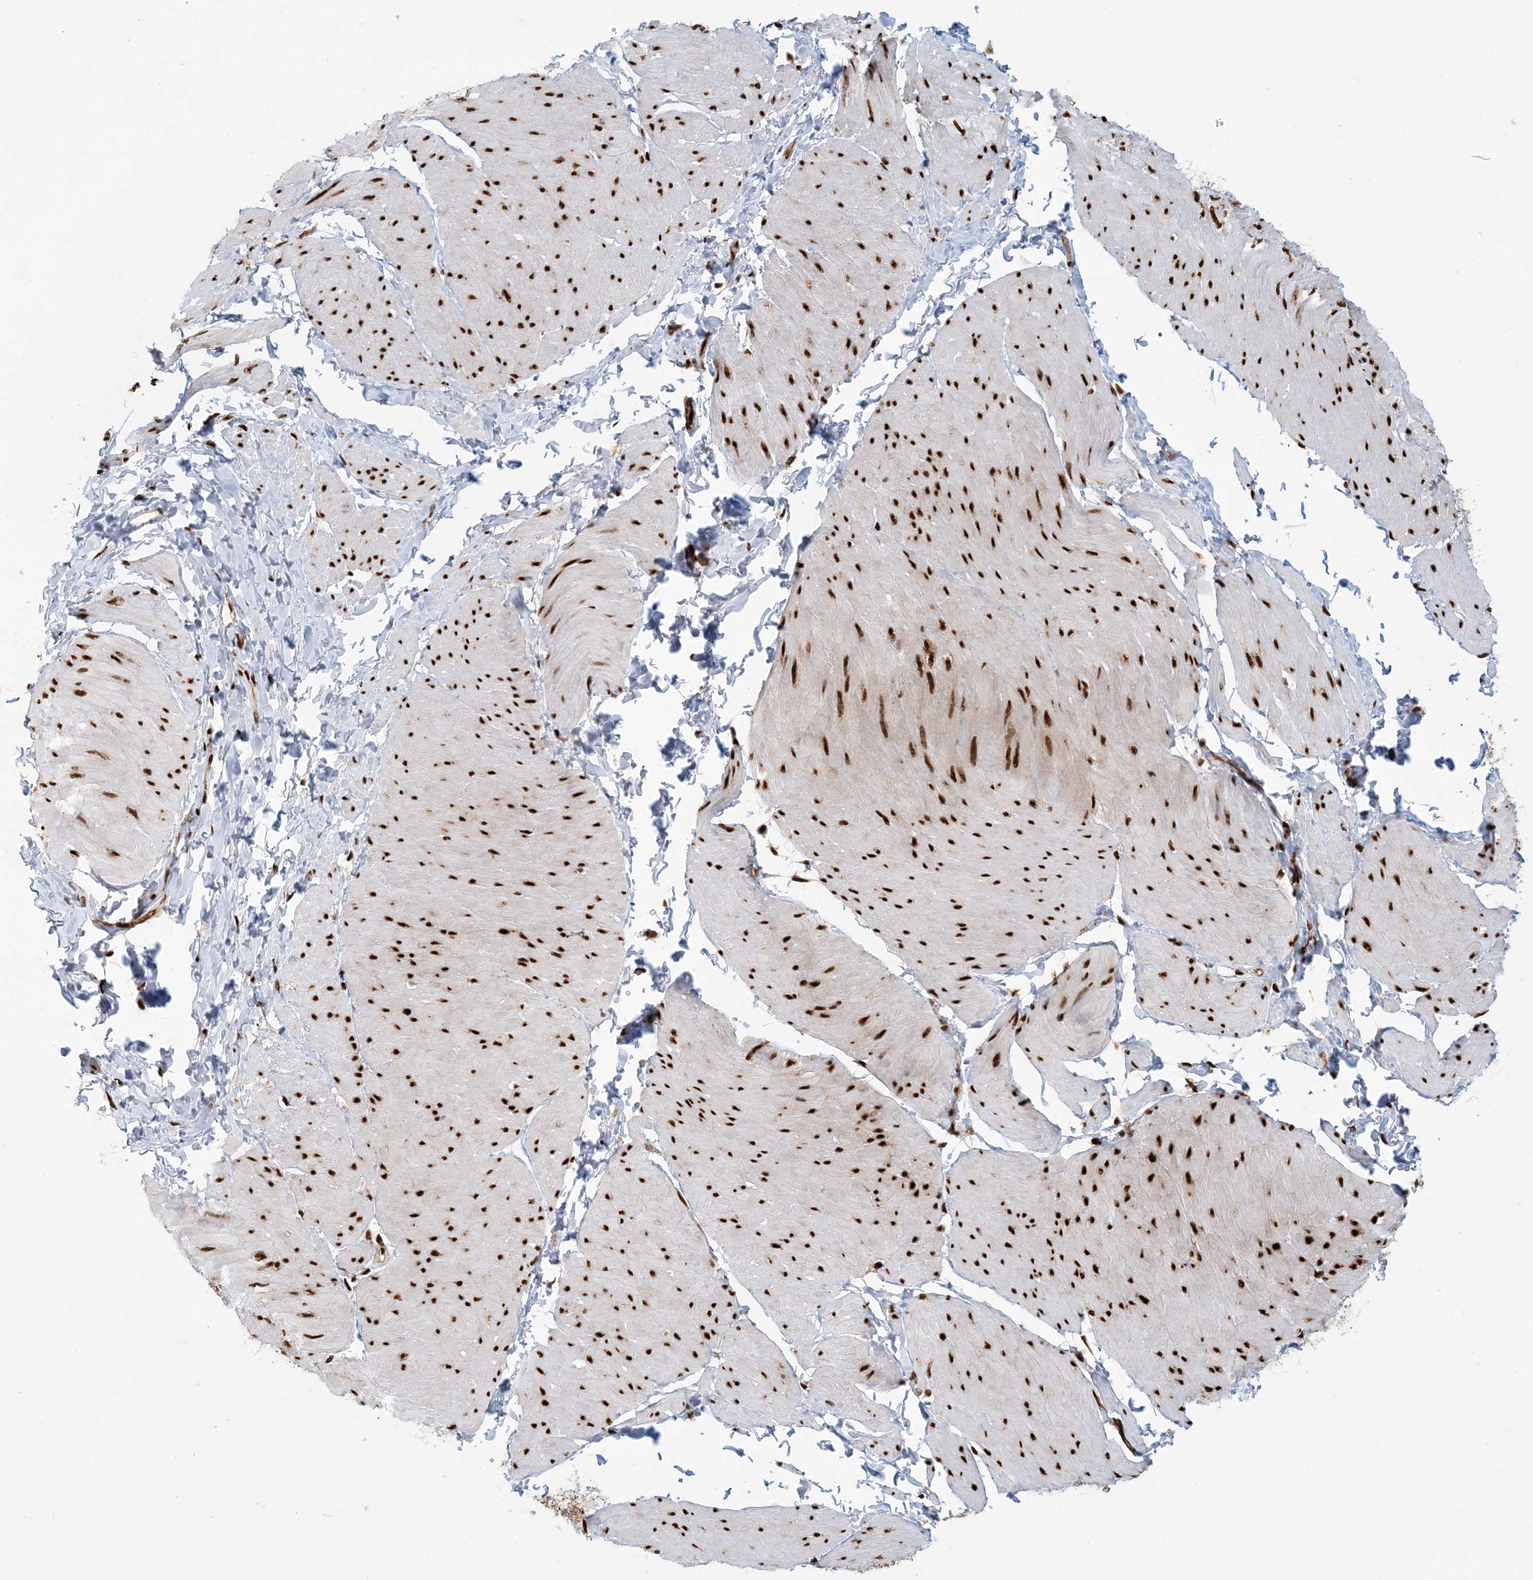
{"staining": {"intensity": "strong", "quantity": ">75%", "location": "nuclear"}, "tissue": "smooth muscle", "cell_type": "Smooth muscle cells", "image_type": "normal", "snomed": [{"axis": "morphology", "description": "Urothelial carcinoma, High grade"}, {"axis": "topography", "description": "Urinary bladder"}], "caption": "Human smooth muscle stained for a protein (brown) demonstrates strong nuclear positive positivity in about >75% of smooth muscle cells.", "gene": "CKS1B", "patient": {"sex": "male", "age": 46}}